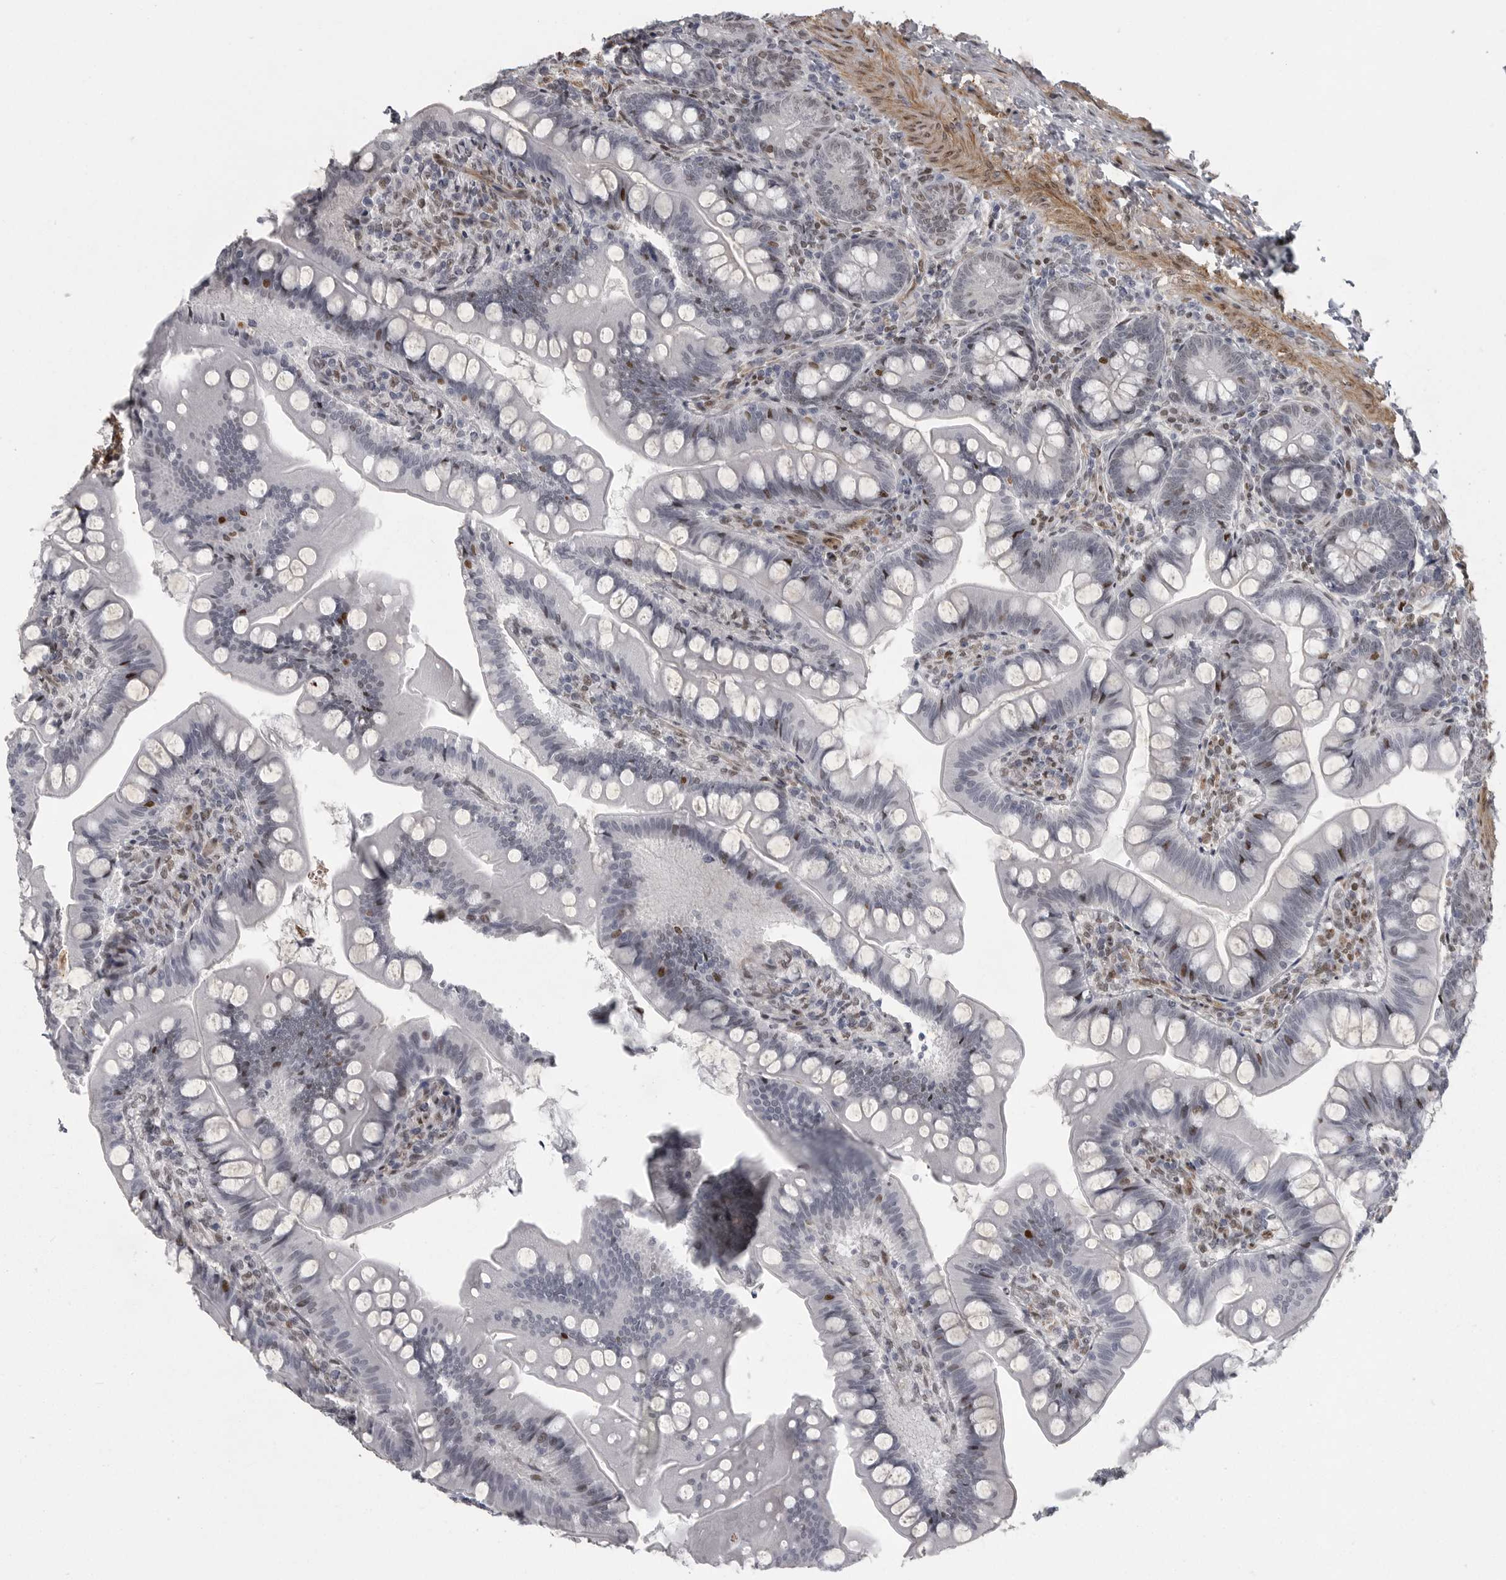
{"staining": {"intensity": "moderate", "quantity": "<25%", "location": "nuclear"}, "tissue": "small intestine", "cell_type": "Glandular cells", "image_type": "normal", "snomed": [{"axis": "morphology", "description": "Normal tissue, NOS"}, {"axis": "topography", "description": "Small intestine"}], "caption": "Small intestine stained with IHC shows moderate nuclear staining in about <25% of glandular cells.", "gene": "HMGN3", "patient": {"sex": "male", "age": 7}}